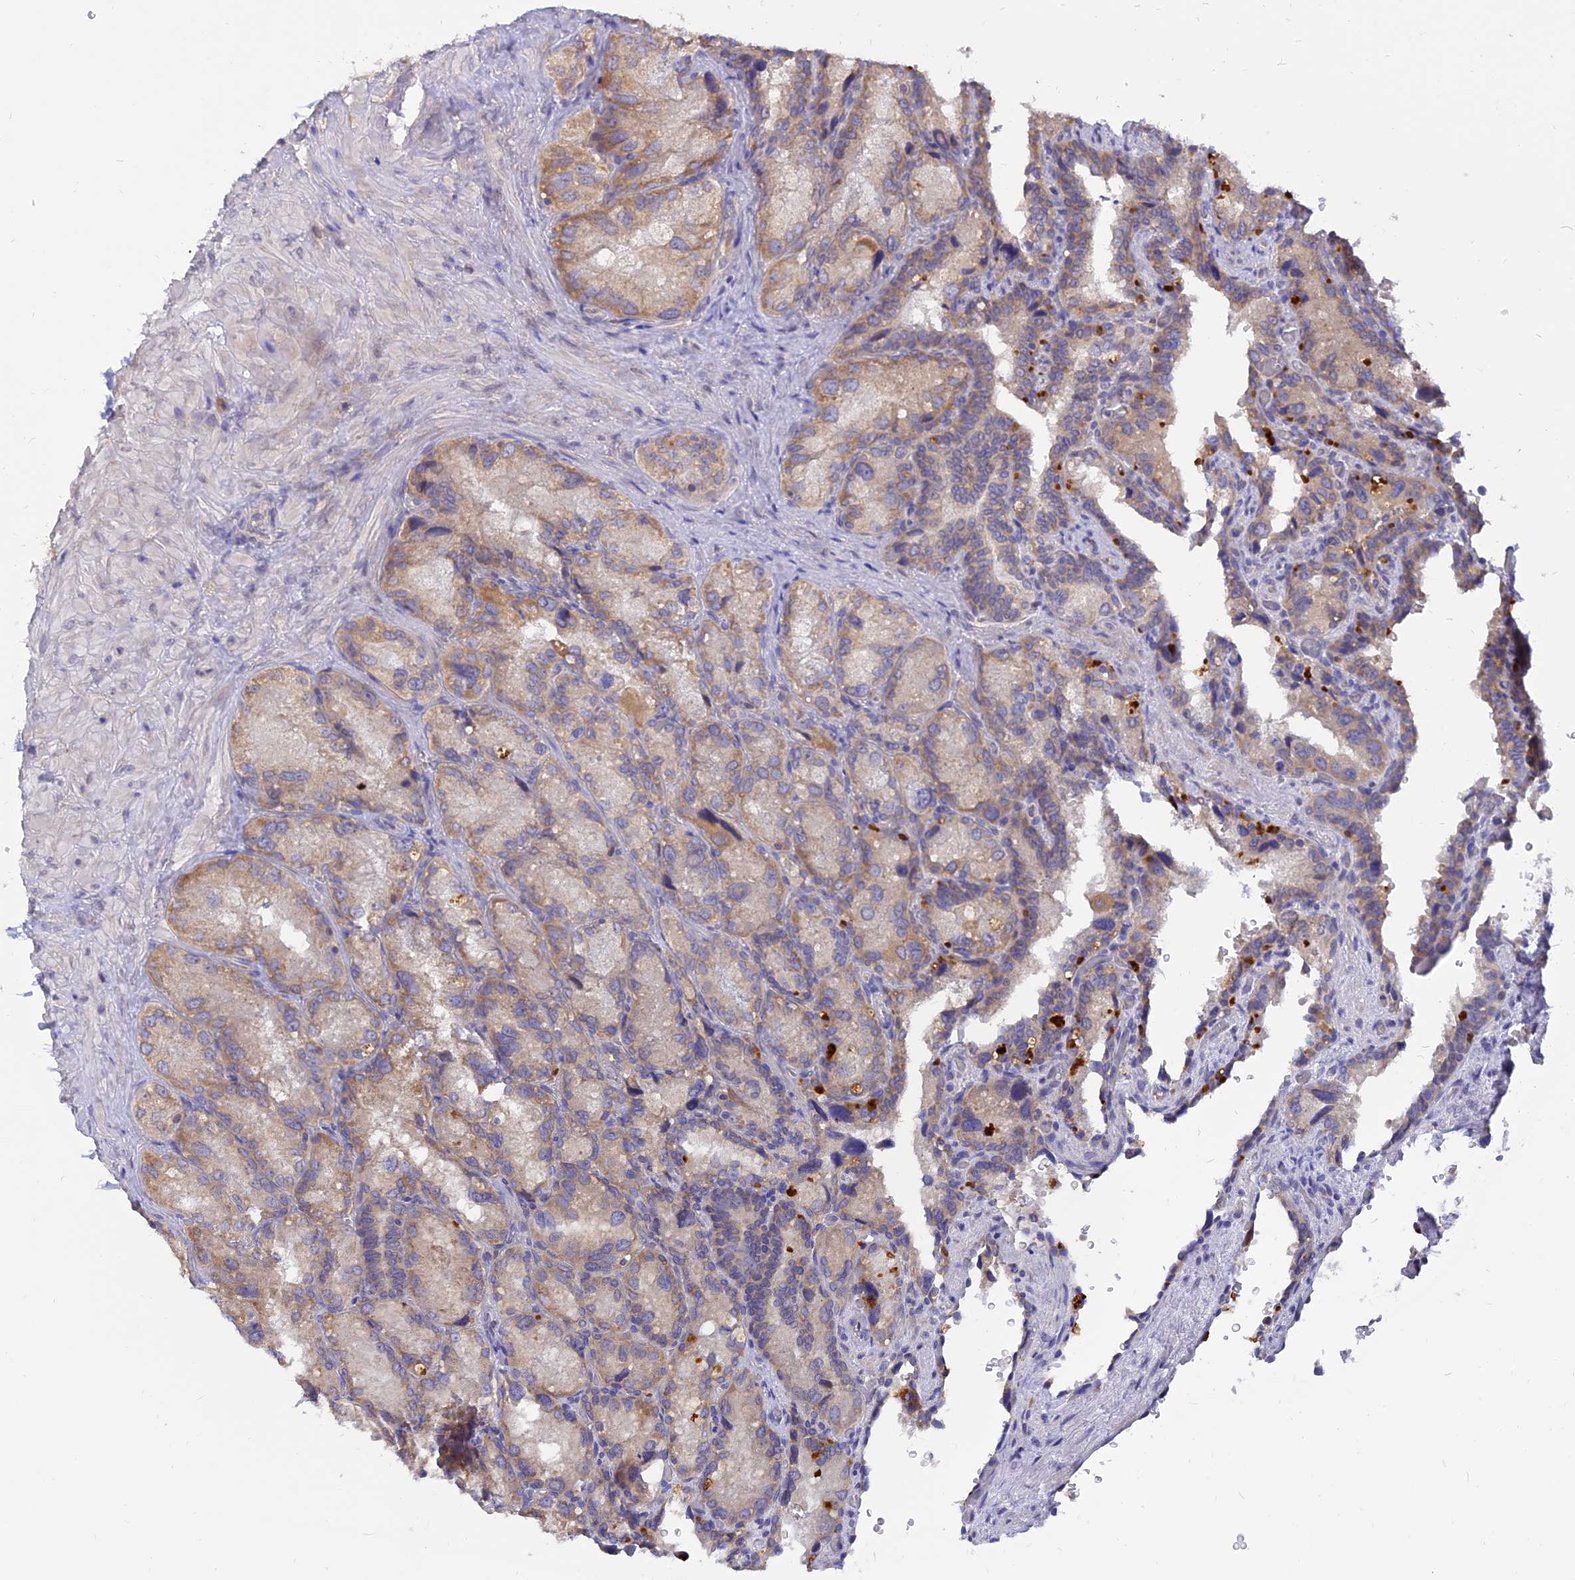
{"staining": {"intensity": "weak", "quantity": "25%-75%", "location": "cytoplasmic/membranous"}, "tissue": "seminal vesicle", "cell_type": "Glandular cells", "image_type": "normal", "snomed": [{"axis": "morphology", "description": "Normal tissue, NOS"}, {"axis": "topography", "description": "Seminal veicle"}], "caption": "Immunohistochemistry (DAB) staining of benign human seminal vesicle shows weak cytoplasmic/membranous protein staining in approximately 25%-75% of glandular cells.", "gene": "IL21R", "patient": {"sex": "male", "age": 62}}